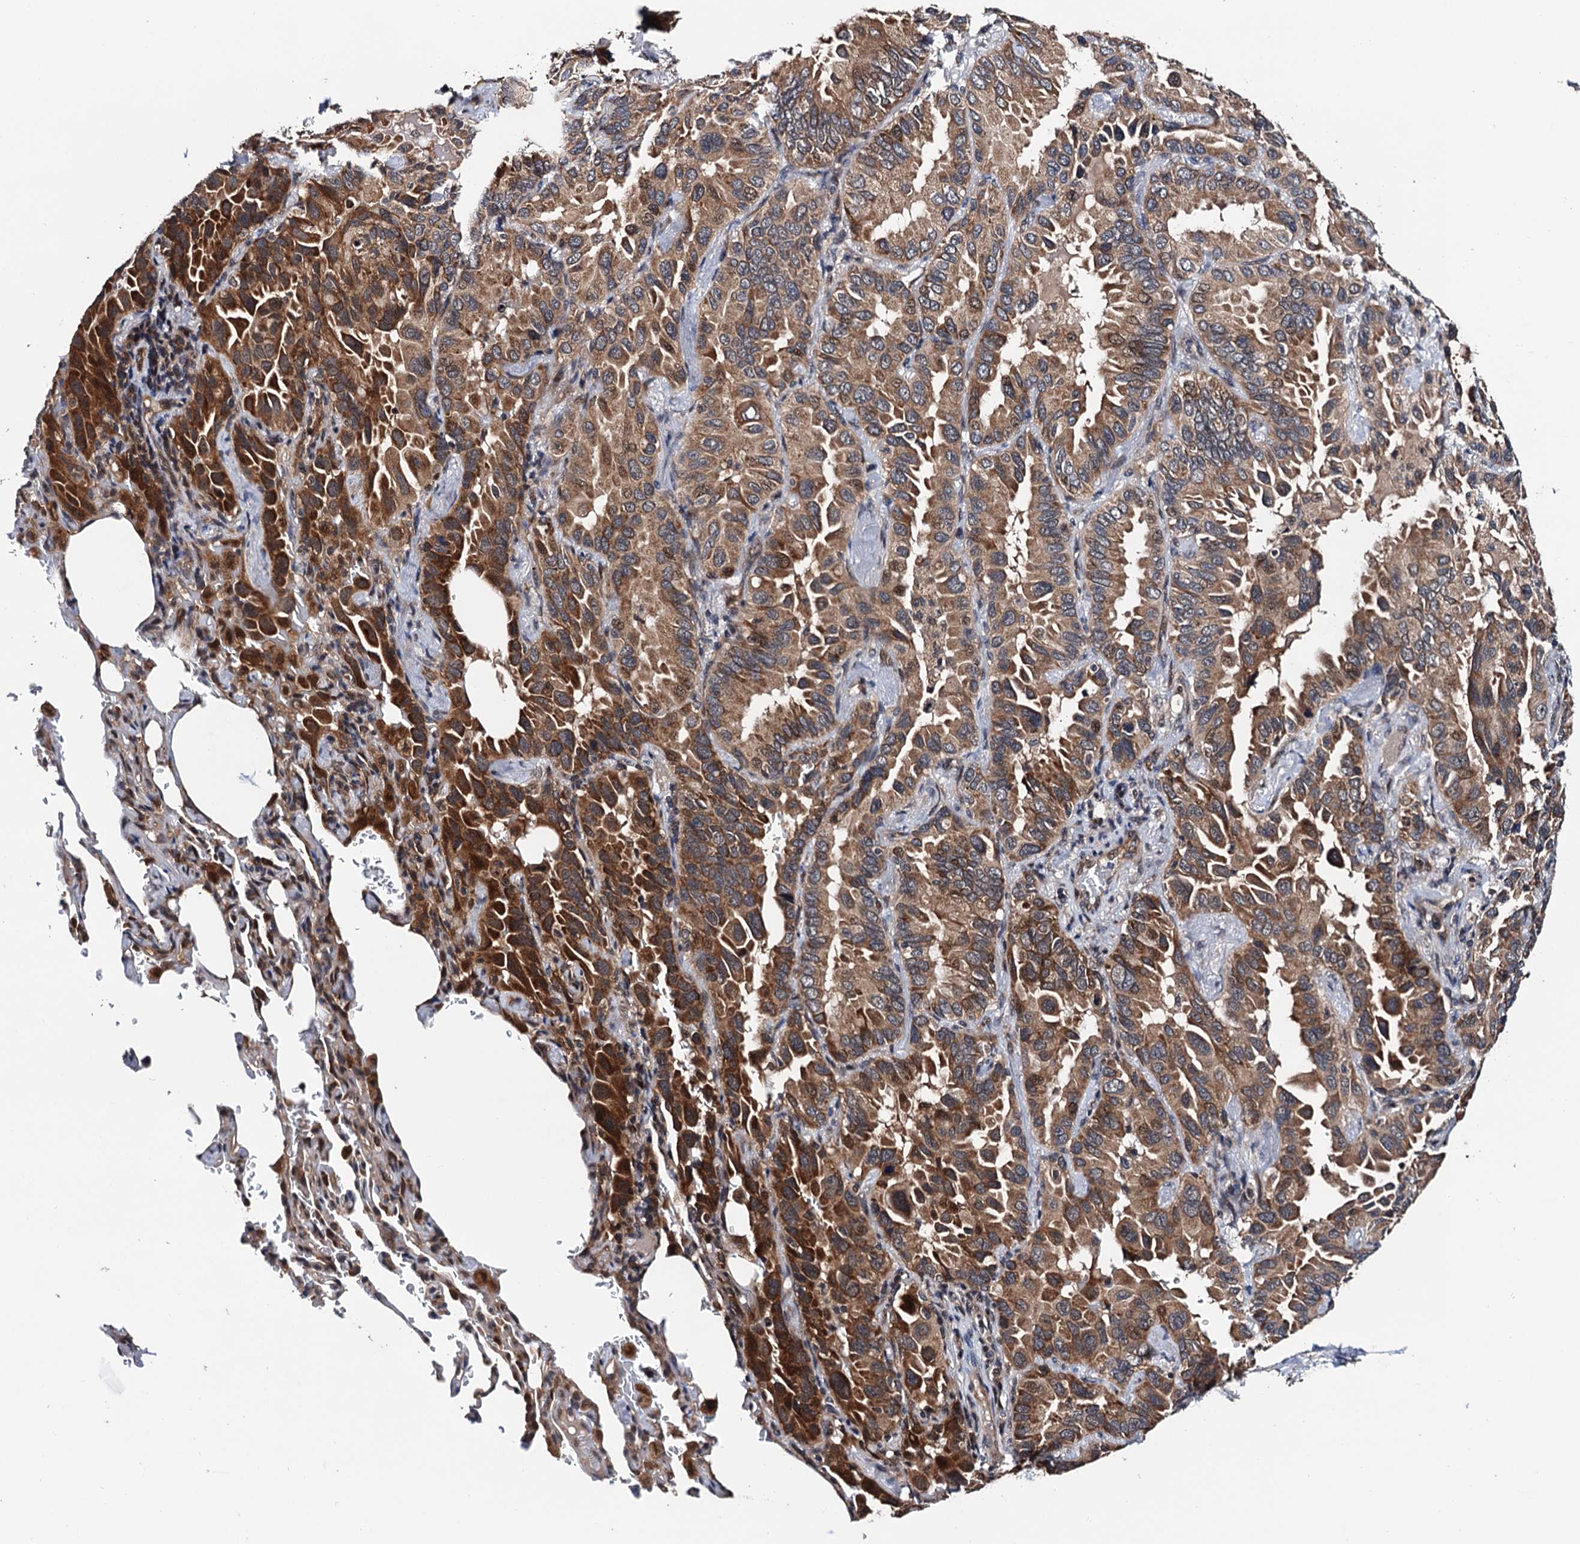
{"staining": {"intensity": "strong", "quantity": ">75%", "location": "cytoplasmic/membranous"}, "tissue": "lung cancer", "cell_type": "Tumor cells", "image_type": "cancer", "snomed": [{"axis": "morphology", "description": "Adenocarcinoma, NOS"}, {"axis": "topography", "description": "Lung"}], "caption": "A photomicrograph of adenocarcinoma (lung) stained for a protein displays strong cytoplasmic/membranous brown staining in tumor cells. Nuclei are stained in blue.", "gene": "NAA16", "patient": {"sex": "male", "age": 64}}